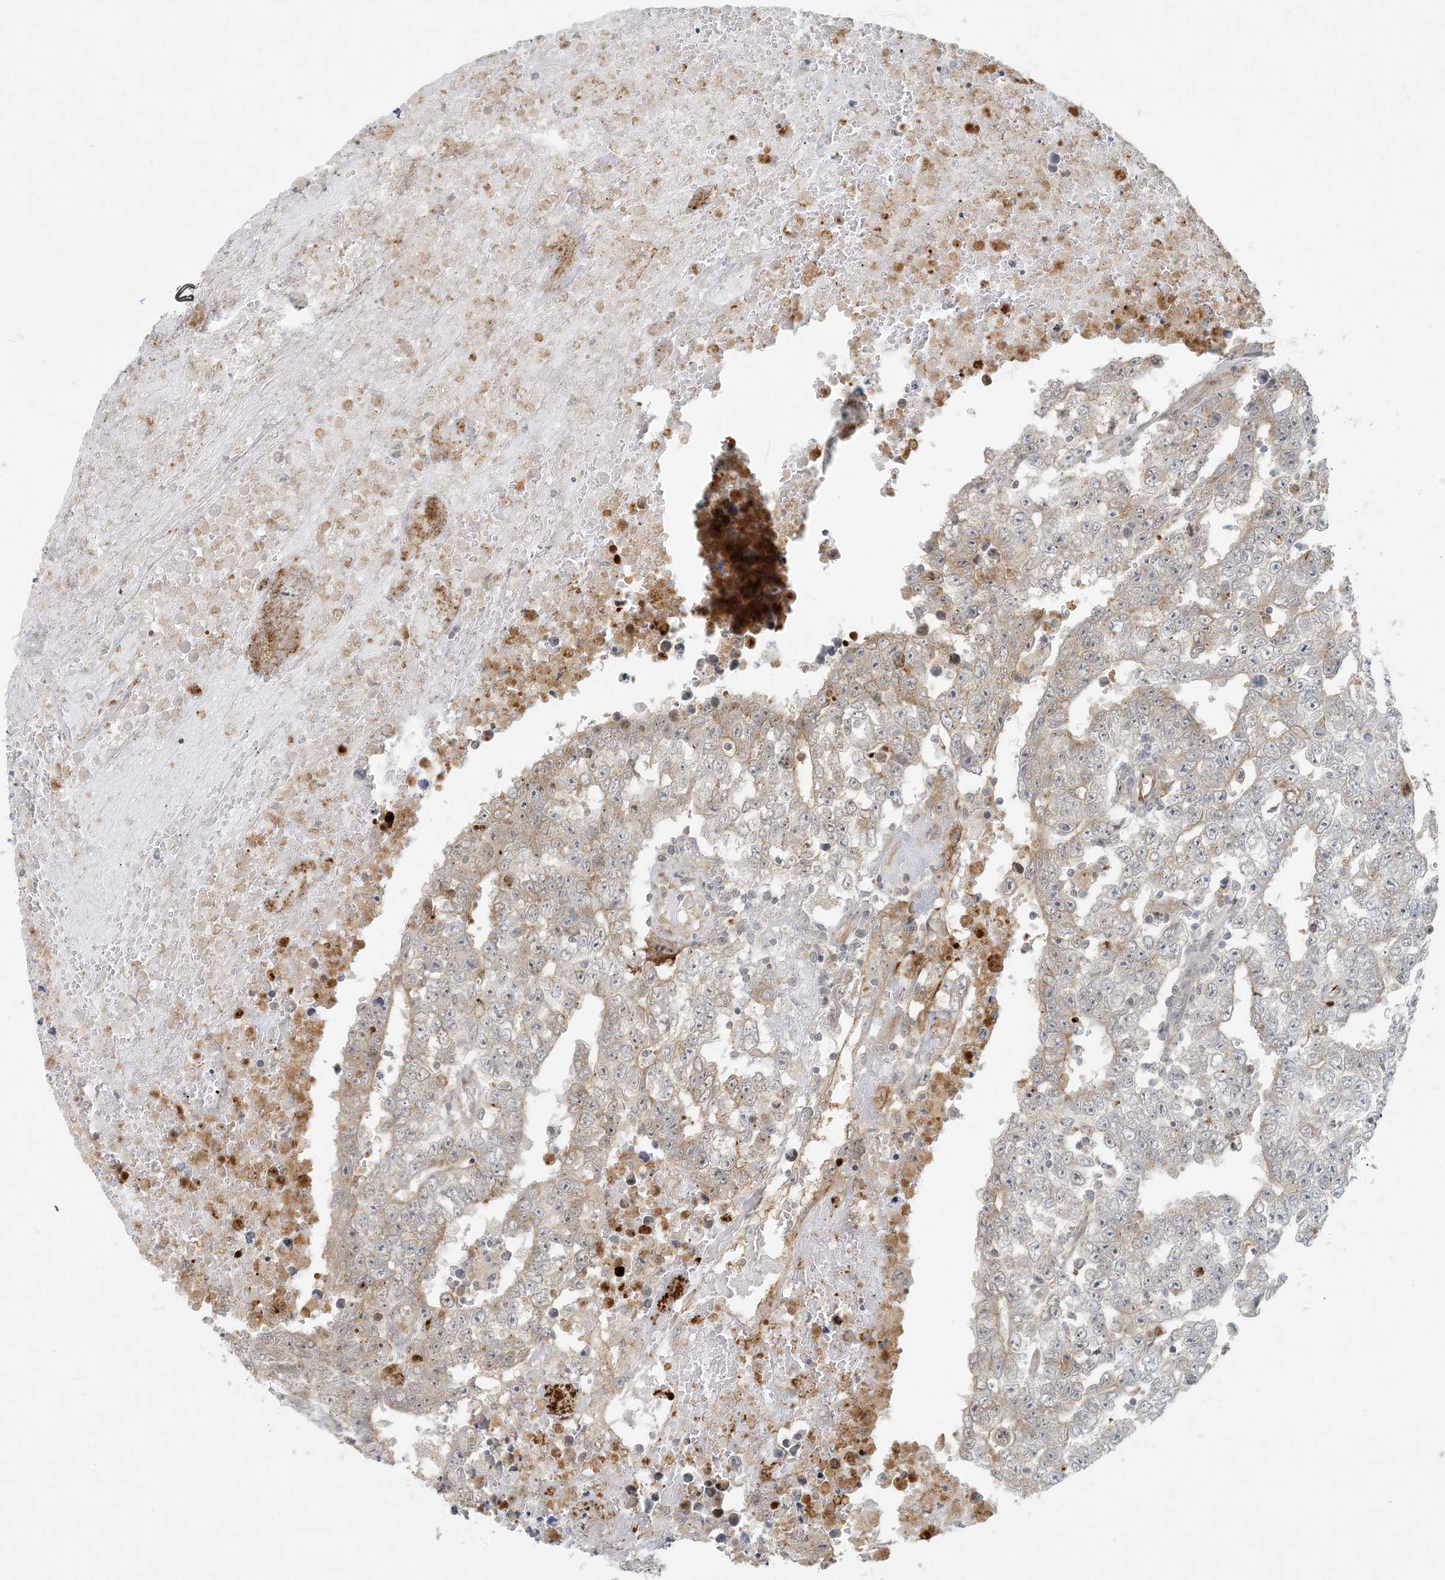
{"staining": {"intensity": "weak", "quantity": "<25%", "location": "cytoplasmic/membranous"}, "tissue": "testis cancer", "cell_type": "Tumor cells", "image_type": "cancer", "snomed": [{"axis": "morphology", "description": "Carcinoma, Embryonal, NOS"}, {"axis": "topography", "description": "Testis"}], "caption": "High magnification brightfield microscopy of testis cancer (embryonal carcinoma) stained with DAB (brown) and counterstained with hematoxylin (blue): tumor cells show no significant staining. Brightfield microscopy of IHC stained with DAB (3,3'-diaminobenzidine) (brown) and hematoxylin (blue), captured at high magnification.", "gene": "BCORL1", "patient": {"sex": "male", "age": 25}}